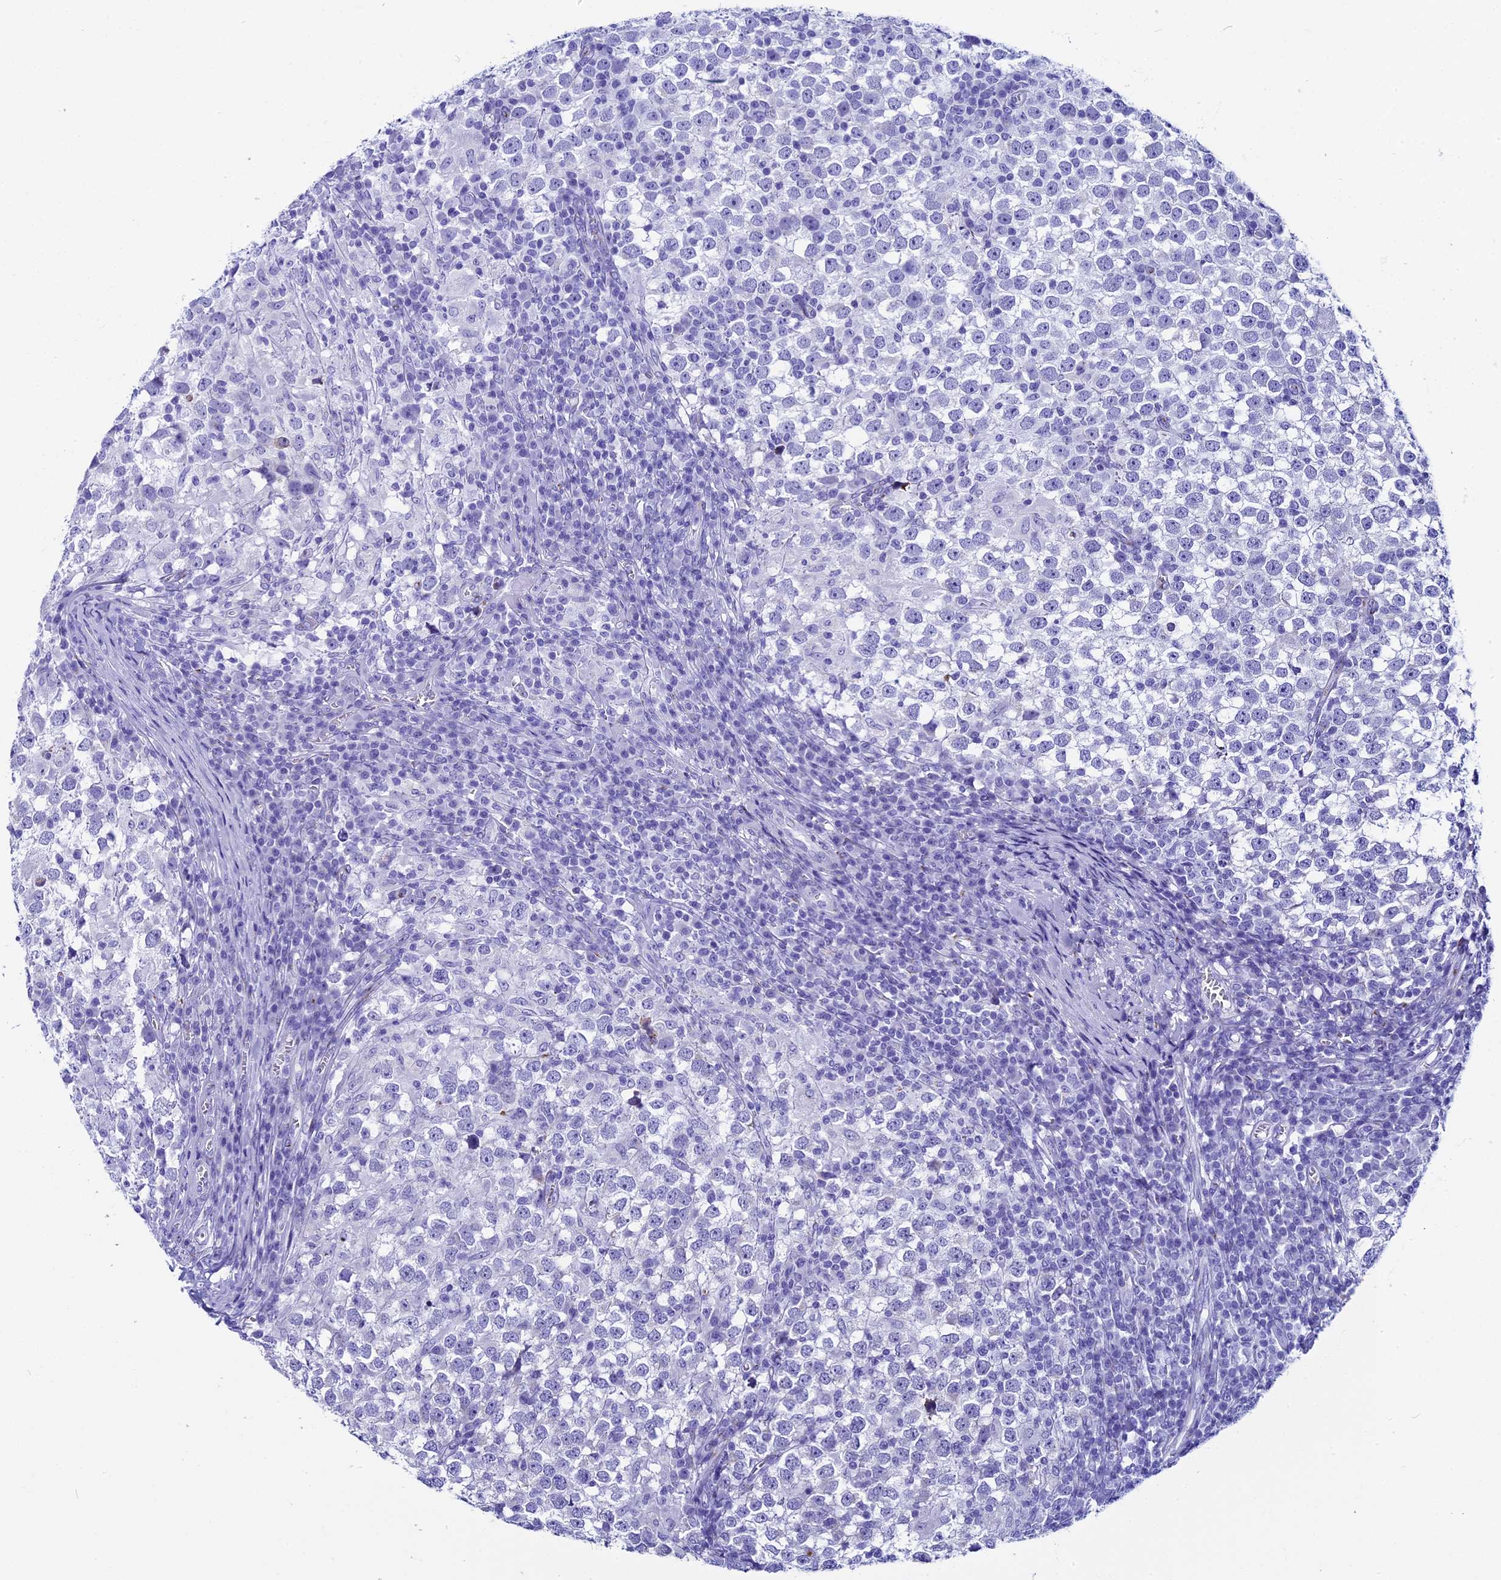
{"staining": {"intensity": "negative", "quantity": "none", "location": "none"}, "tissue": "testis cancer", "cell_type": "Tumor cells", "image_type": "cancer", "snomed": [{"axis": "morphology", "description": "Seminoma, NOS"}, {"axis": "topography", "description": "Testis"}], "caption": "Micrograph shows no significant protein staining in tumor cells of testis cancer.", "gene": "AP3B2", "patient": {"sex": "male", "age": 65}}